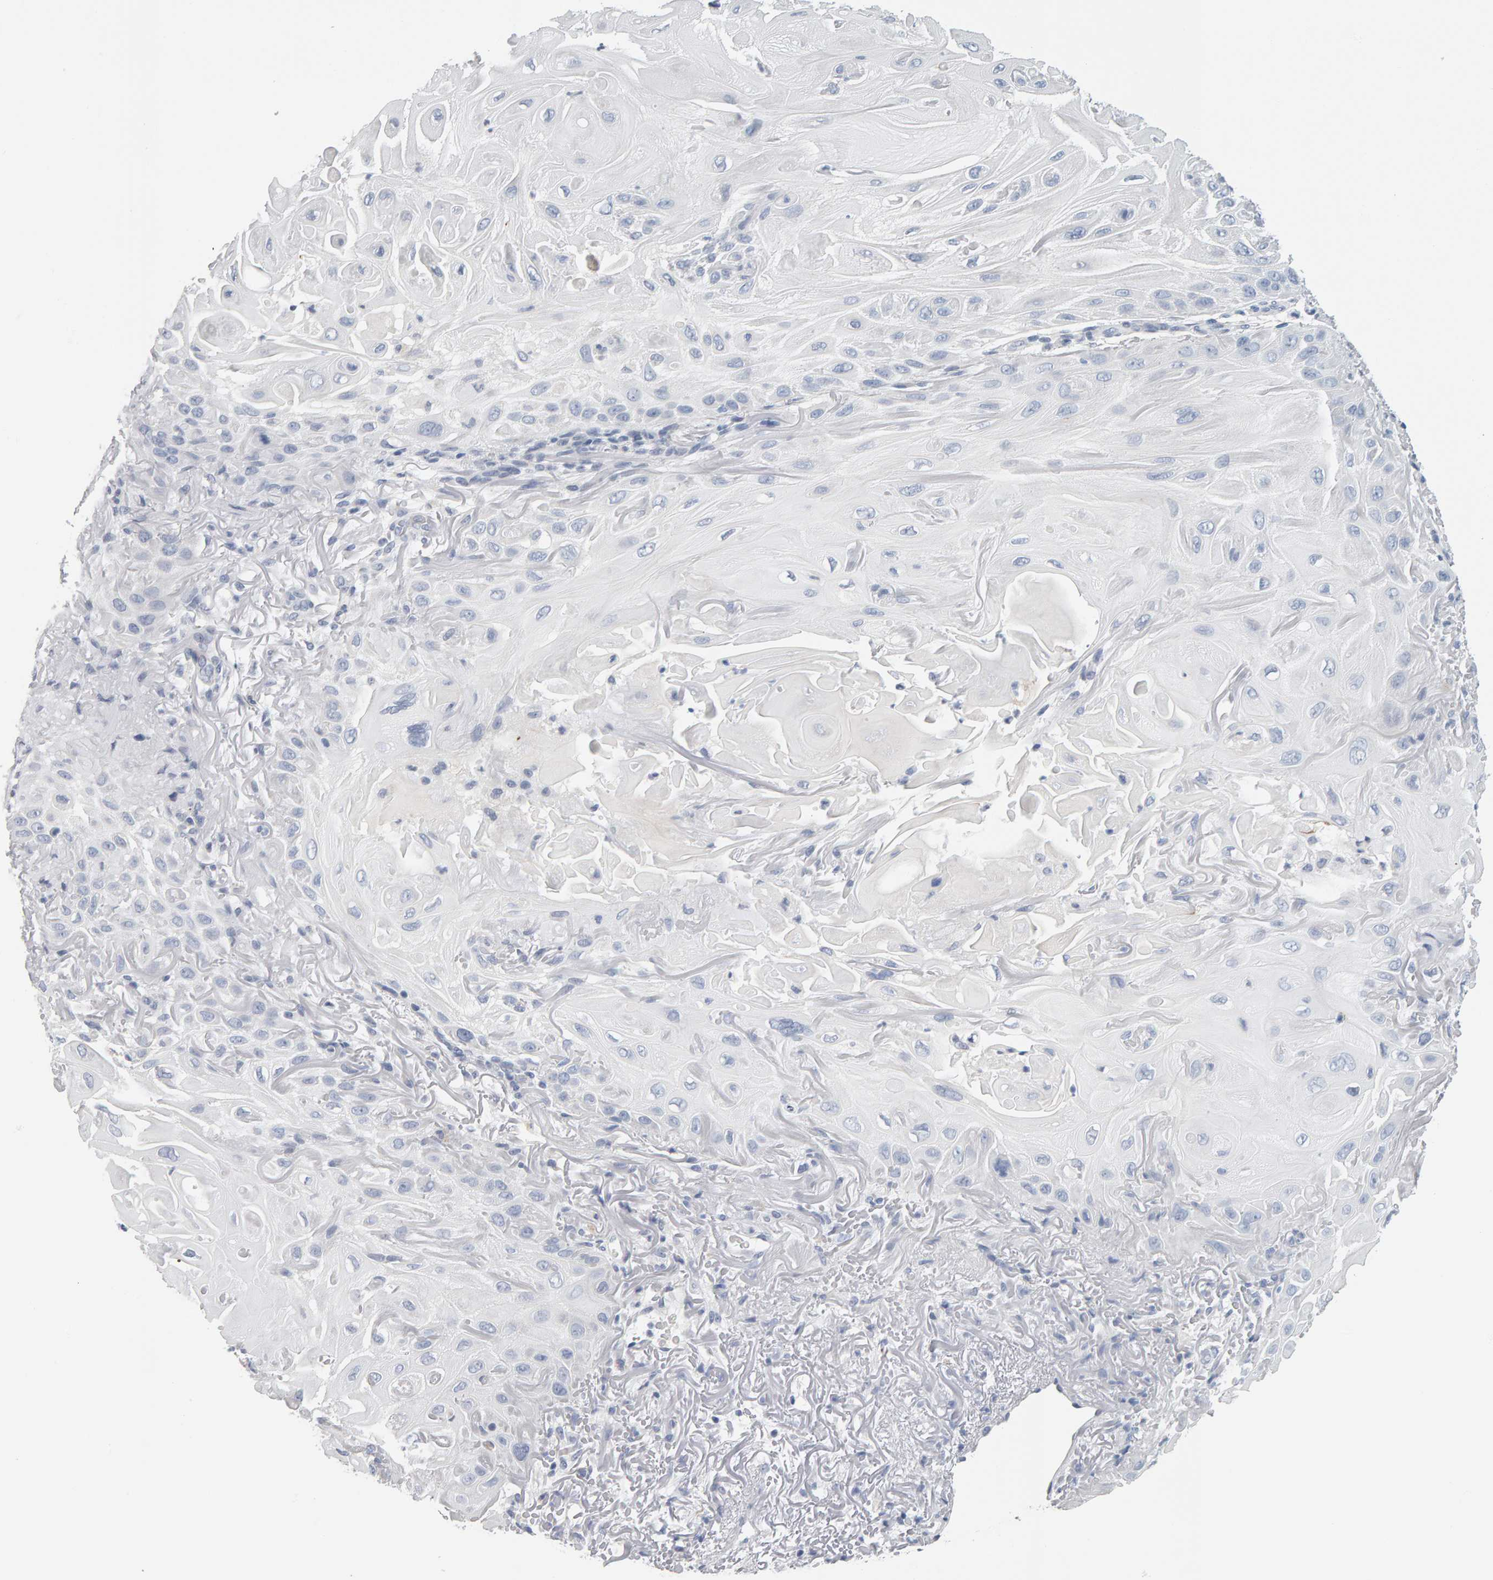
{"staining": {"intensity": "negative", "quantity": "none", "location": "none"}, "tissue": "skin cancer", "cell_type": "Tumor cells", "image_type": "cancer", "snomed": [{"axis": "morphology", "description": "Squamous cell carcinoma, NOS"}, {"axis": "topography", "description": "Skin"}], "caption": "This photomicrograph is of skin squamous cell carcinoma stained with immunohistochemistry to label a protein in brown with the nuclei are counter-stained blue. There is no staining in tumor cells.", "gene": "CTH", "patient": {"sex": "female", "age": 77}}